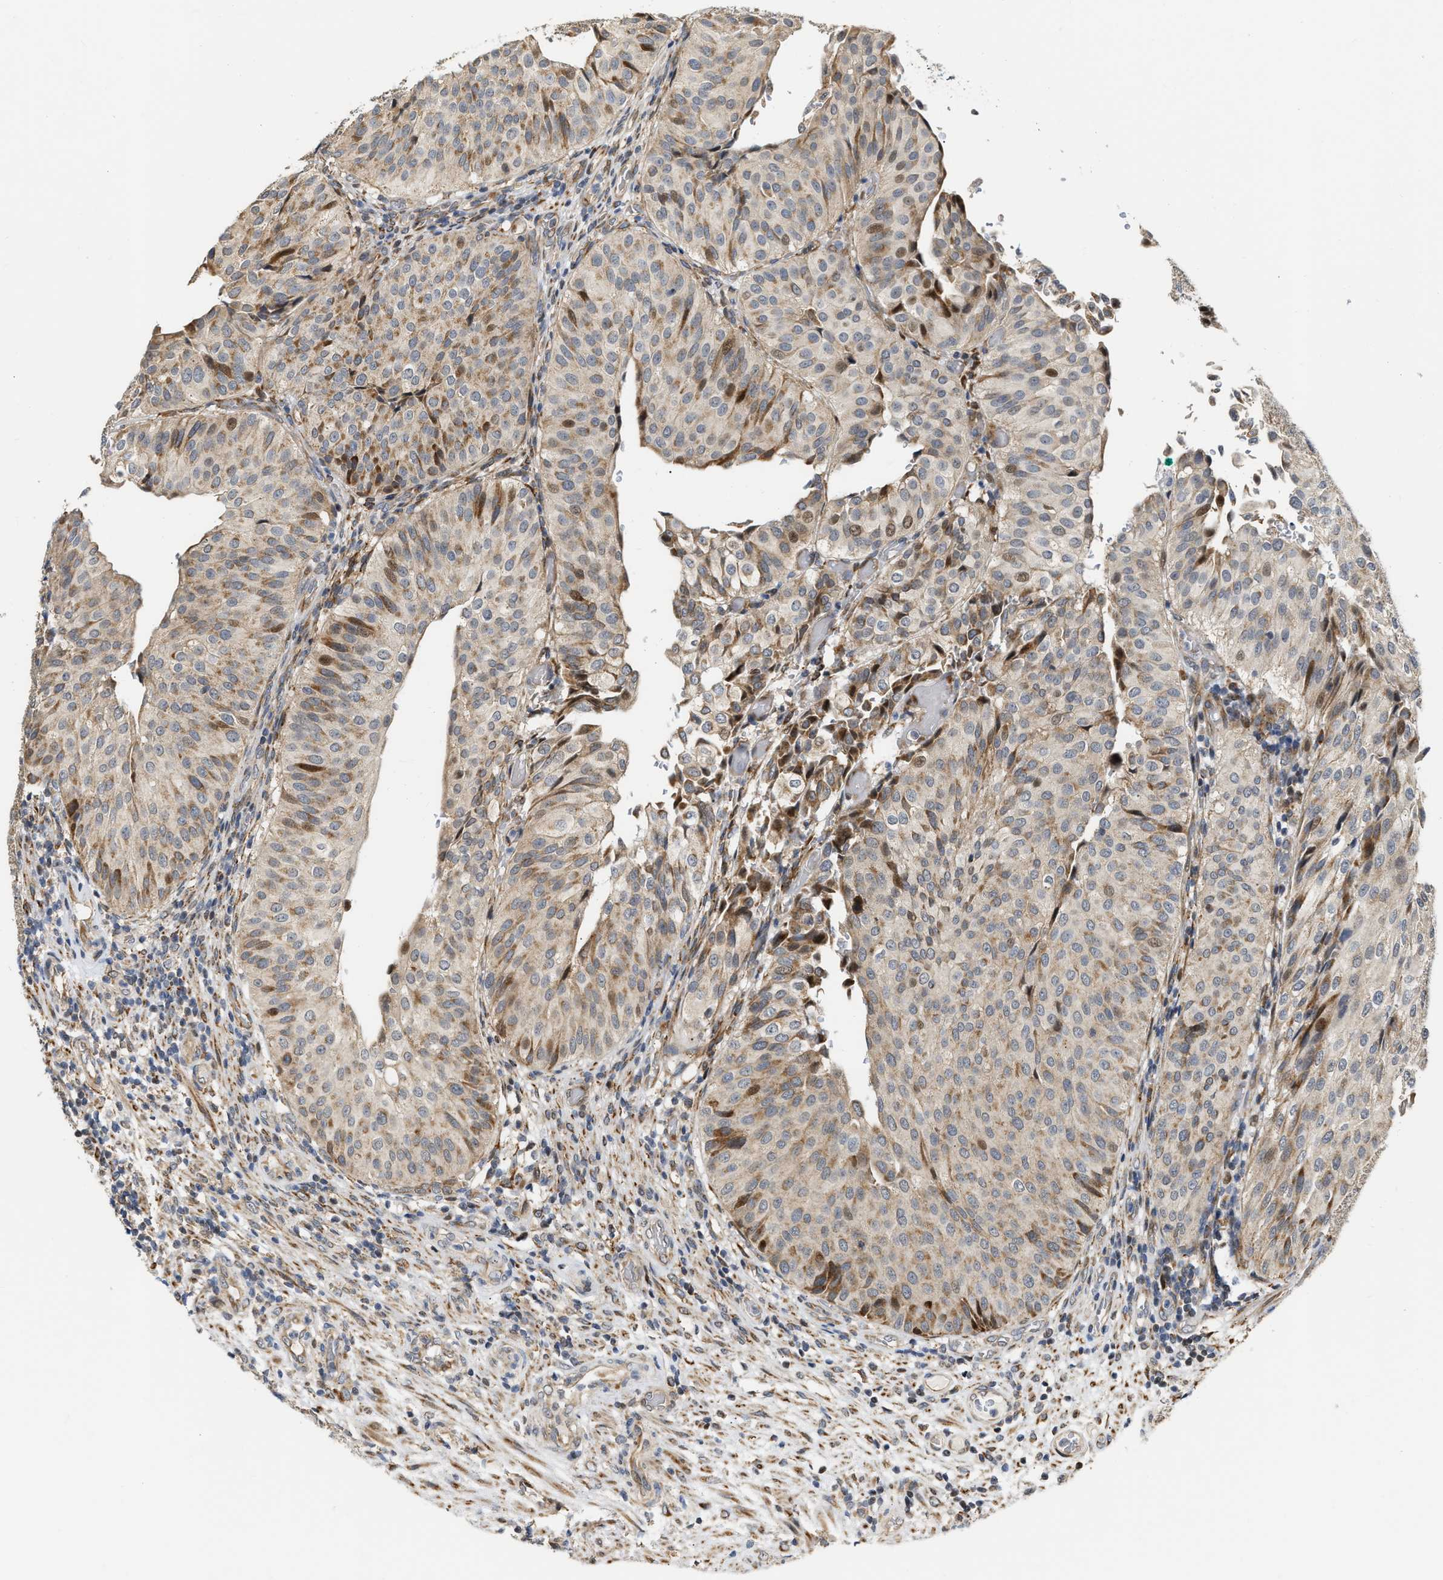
{"staining": {"intensity": "moderate", "quantity": ">75%", "location": "cytoplasmic/membranous,nuclear"}, "tissue": "urothelial cancer", "cell_type": "Tumor cells", "image_type": "cancer", "snomed": [{"axis": "morphology", "description": "Urothelial carcinoma, Low grade"}, {"axis": "topography", "description": "Urinary bladder"}], "caption": "IHC image of human urothelial cancer stained for a protein (brown), which displays medium levels of moderate cytoplasmic/membranous and nuclear expression in approximately >75% of tumor cells.", "gene": "DEPTOR", "patient": {"sex": "male", "age": 67}}